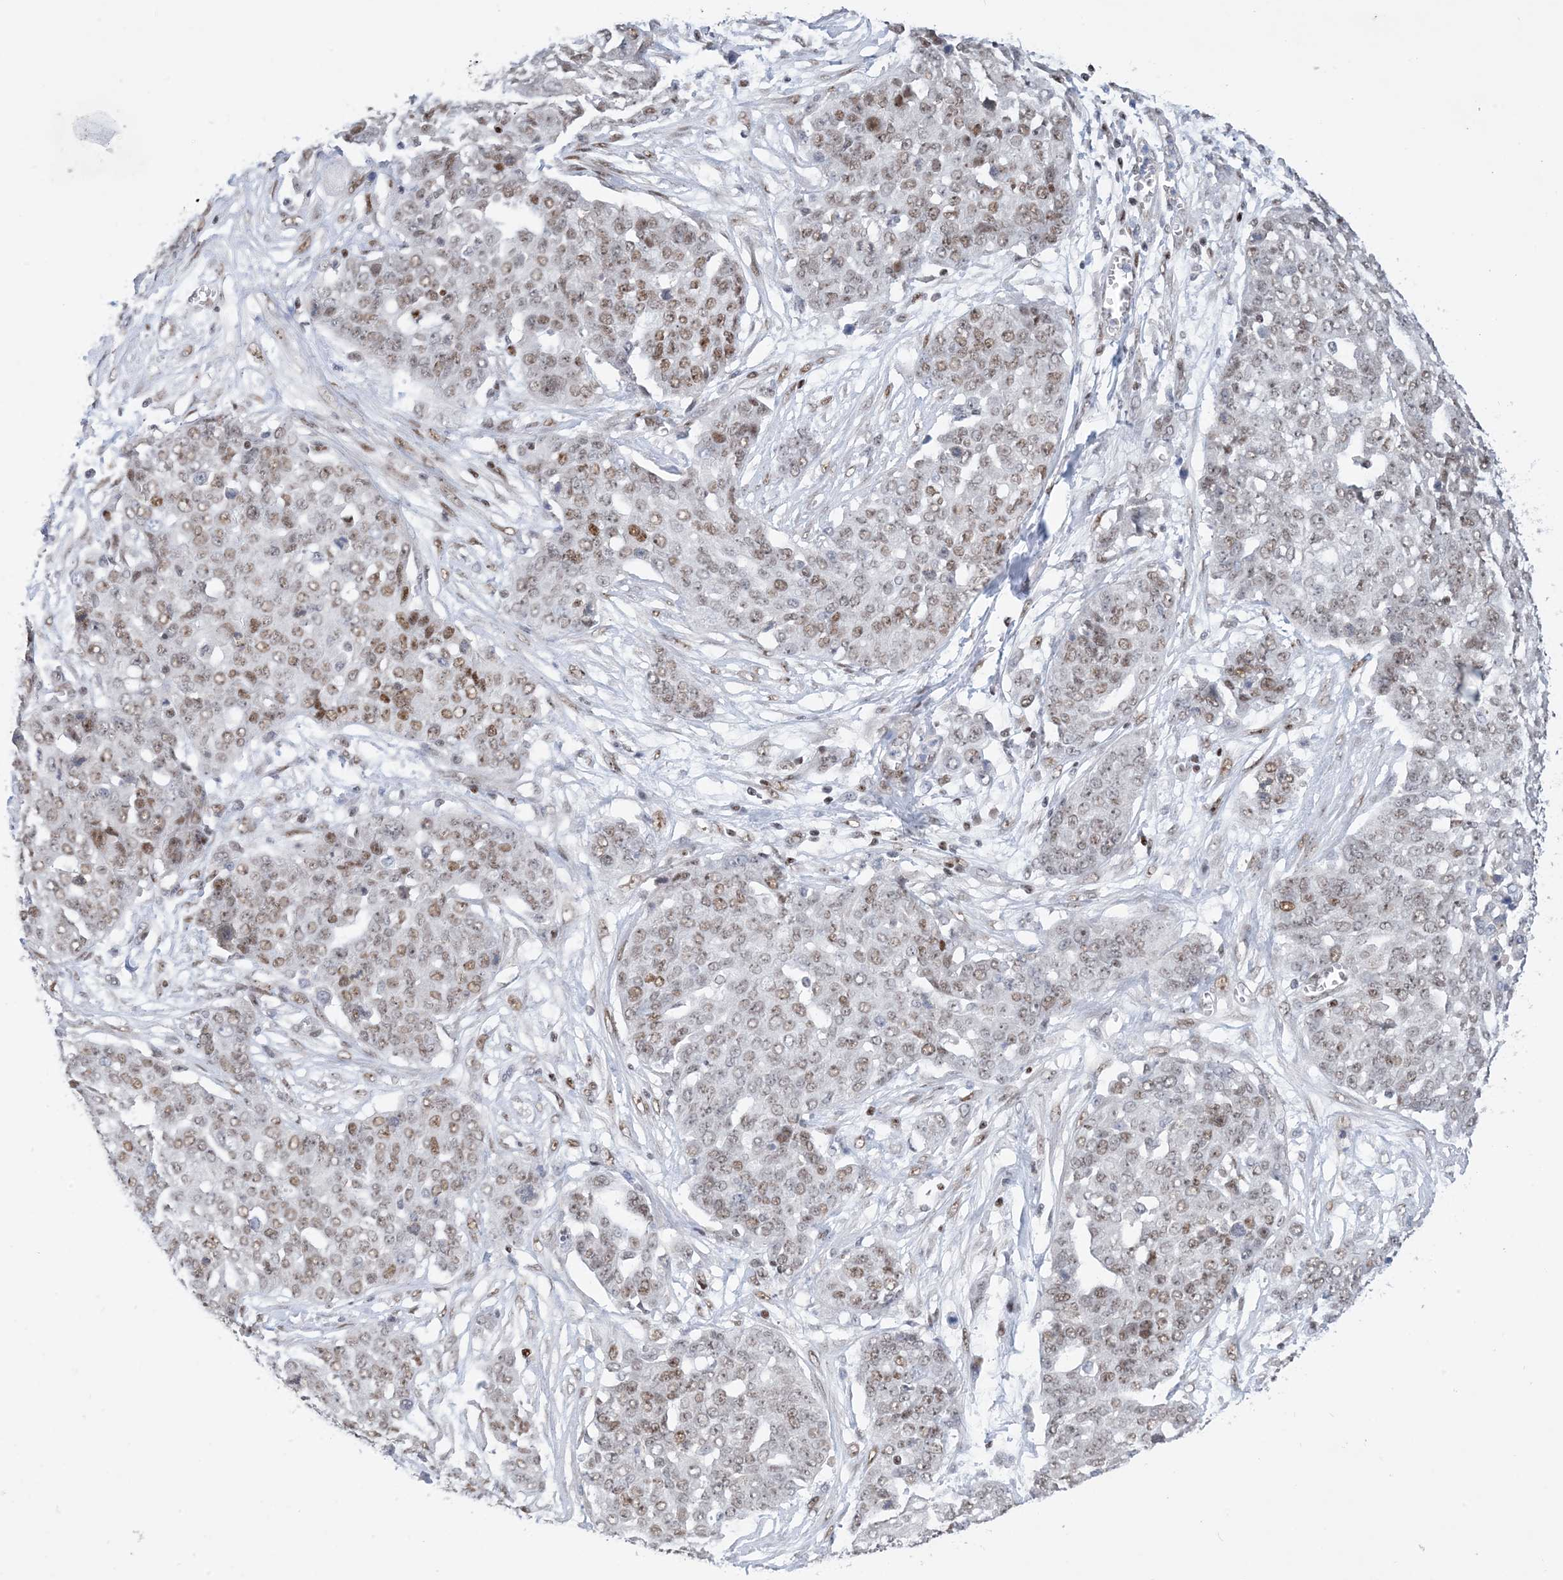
{"staining": {"intensity": "moderate", "quantity": ">75%", "location": "nuclear"}, "tissue": "ovarian cancer", "cell_type": "Tumor cells", "image_type": "cancer", "snomed": [{"axis": "morphology", "description": "Cystadenocarcinoma, serous, NOS"}, {"axis": "topography", "description": "Soft tissue"}, {"axis": "topography", "description": "Ovary"}], "caption": "Ovarian cancer (serous cystadenocarcinoma) stained for a protein (brown) shows moderate nuclear positive staining in approximately >75% of tumor cells.", "gene": "TSPYL1", "patient": {"sex": "female", "age": 57}}